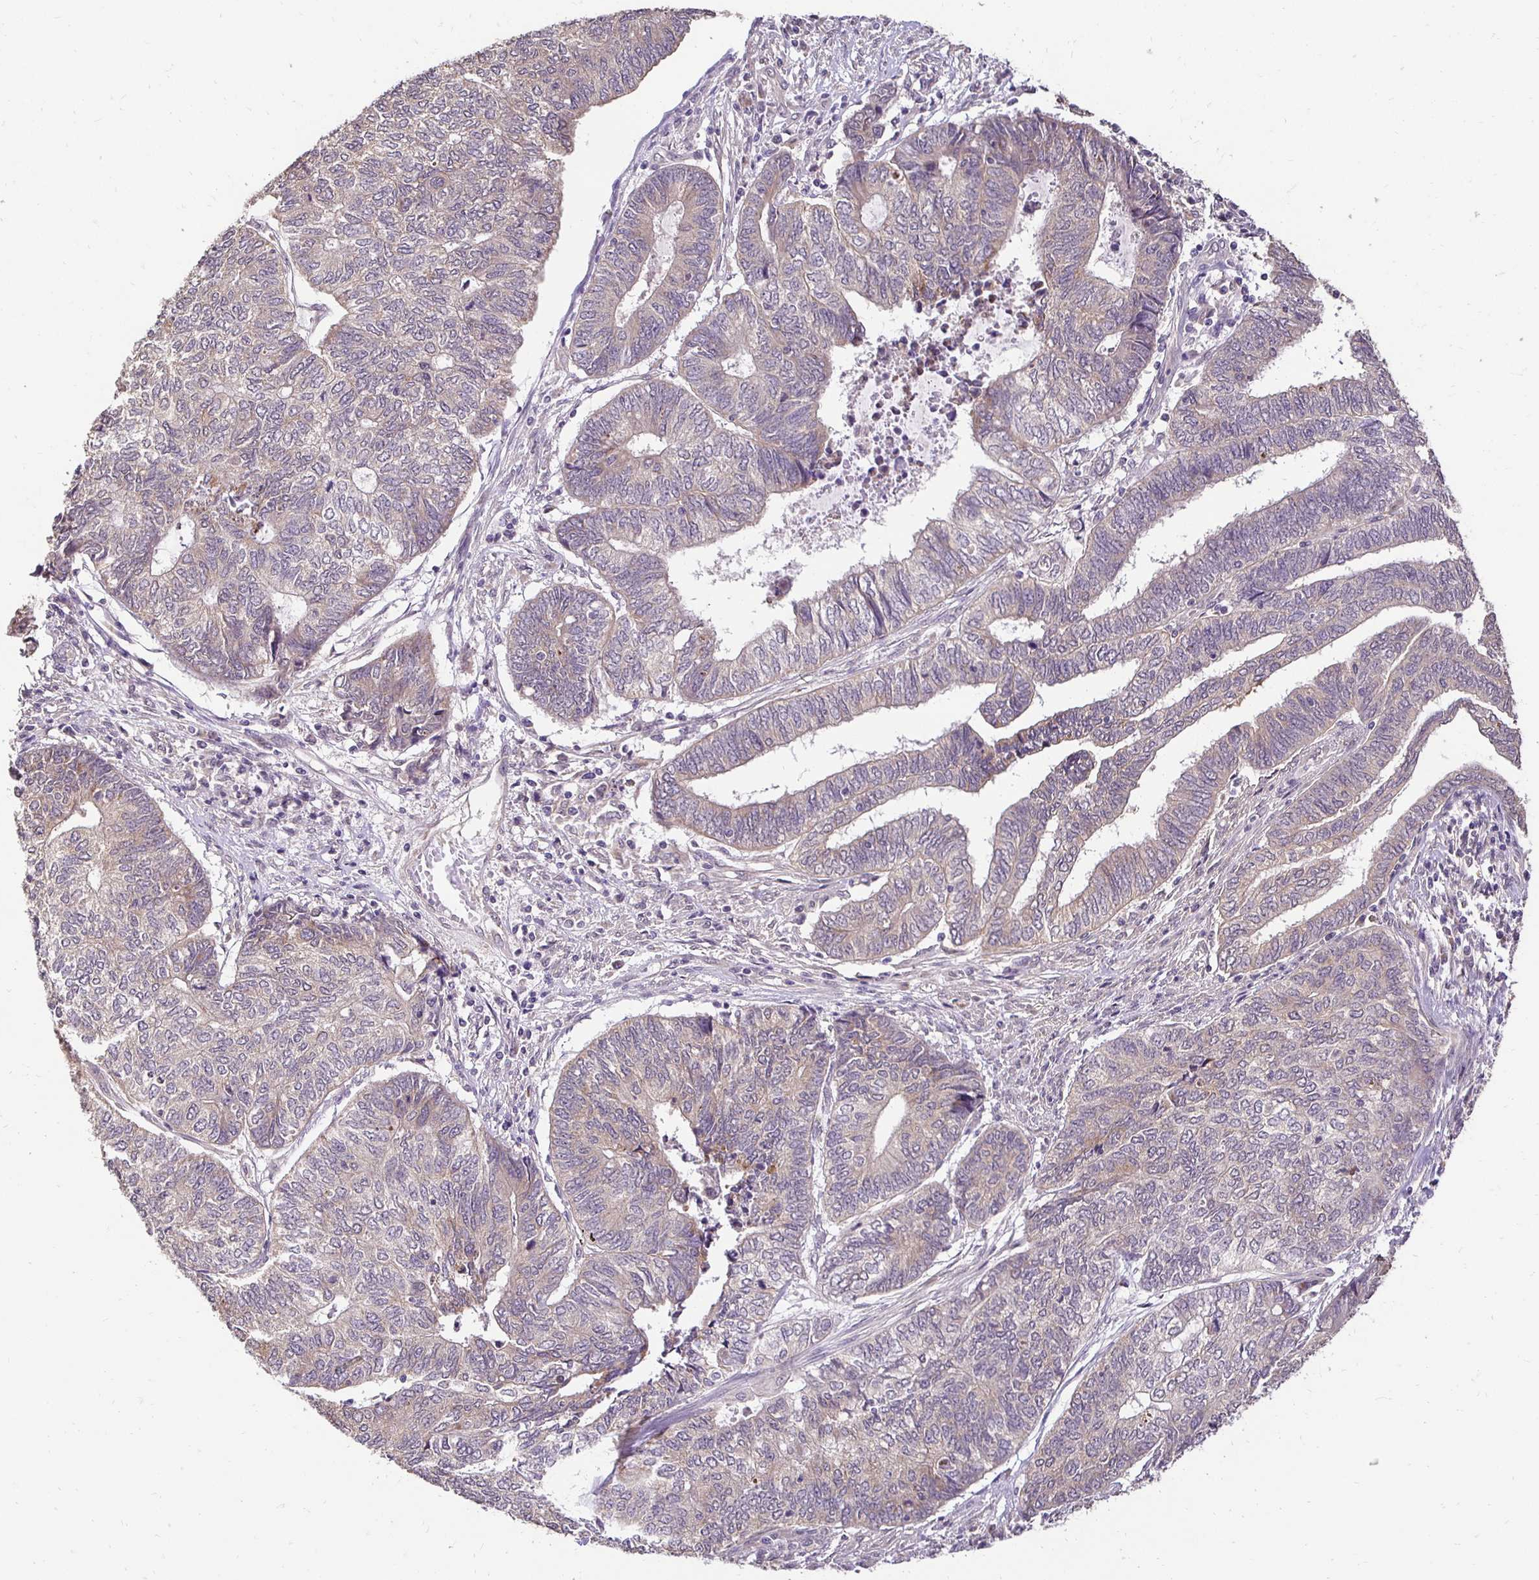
{"staining": {"intensity": "weak", "quantity": ">75%", "location": "cytoplasmic/membranous"}, "tissue": "endometrial cancer", "cell_type": "Tumor cells", "image_type": "cancer", "snomed": [{"axis": "morphology", "description": "Adenocarcinoma, NOS"}, {"axis": "topography", "description": "Uterus"}, {"axis": "topography", "description": "Endometrium"}], "caption": "IHC histopathology image of neoplastic tissue: endometrial cancer stained using IHC displays low levels of weak protein expression localized specifically in the cytoplasmic/membranous of tumor cells, appearing as a cytoplasmic/membranous brown color.", "gene": "RHEBL1", "patient": {"sex": "female", "age": 70}}